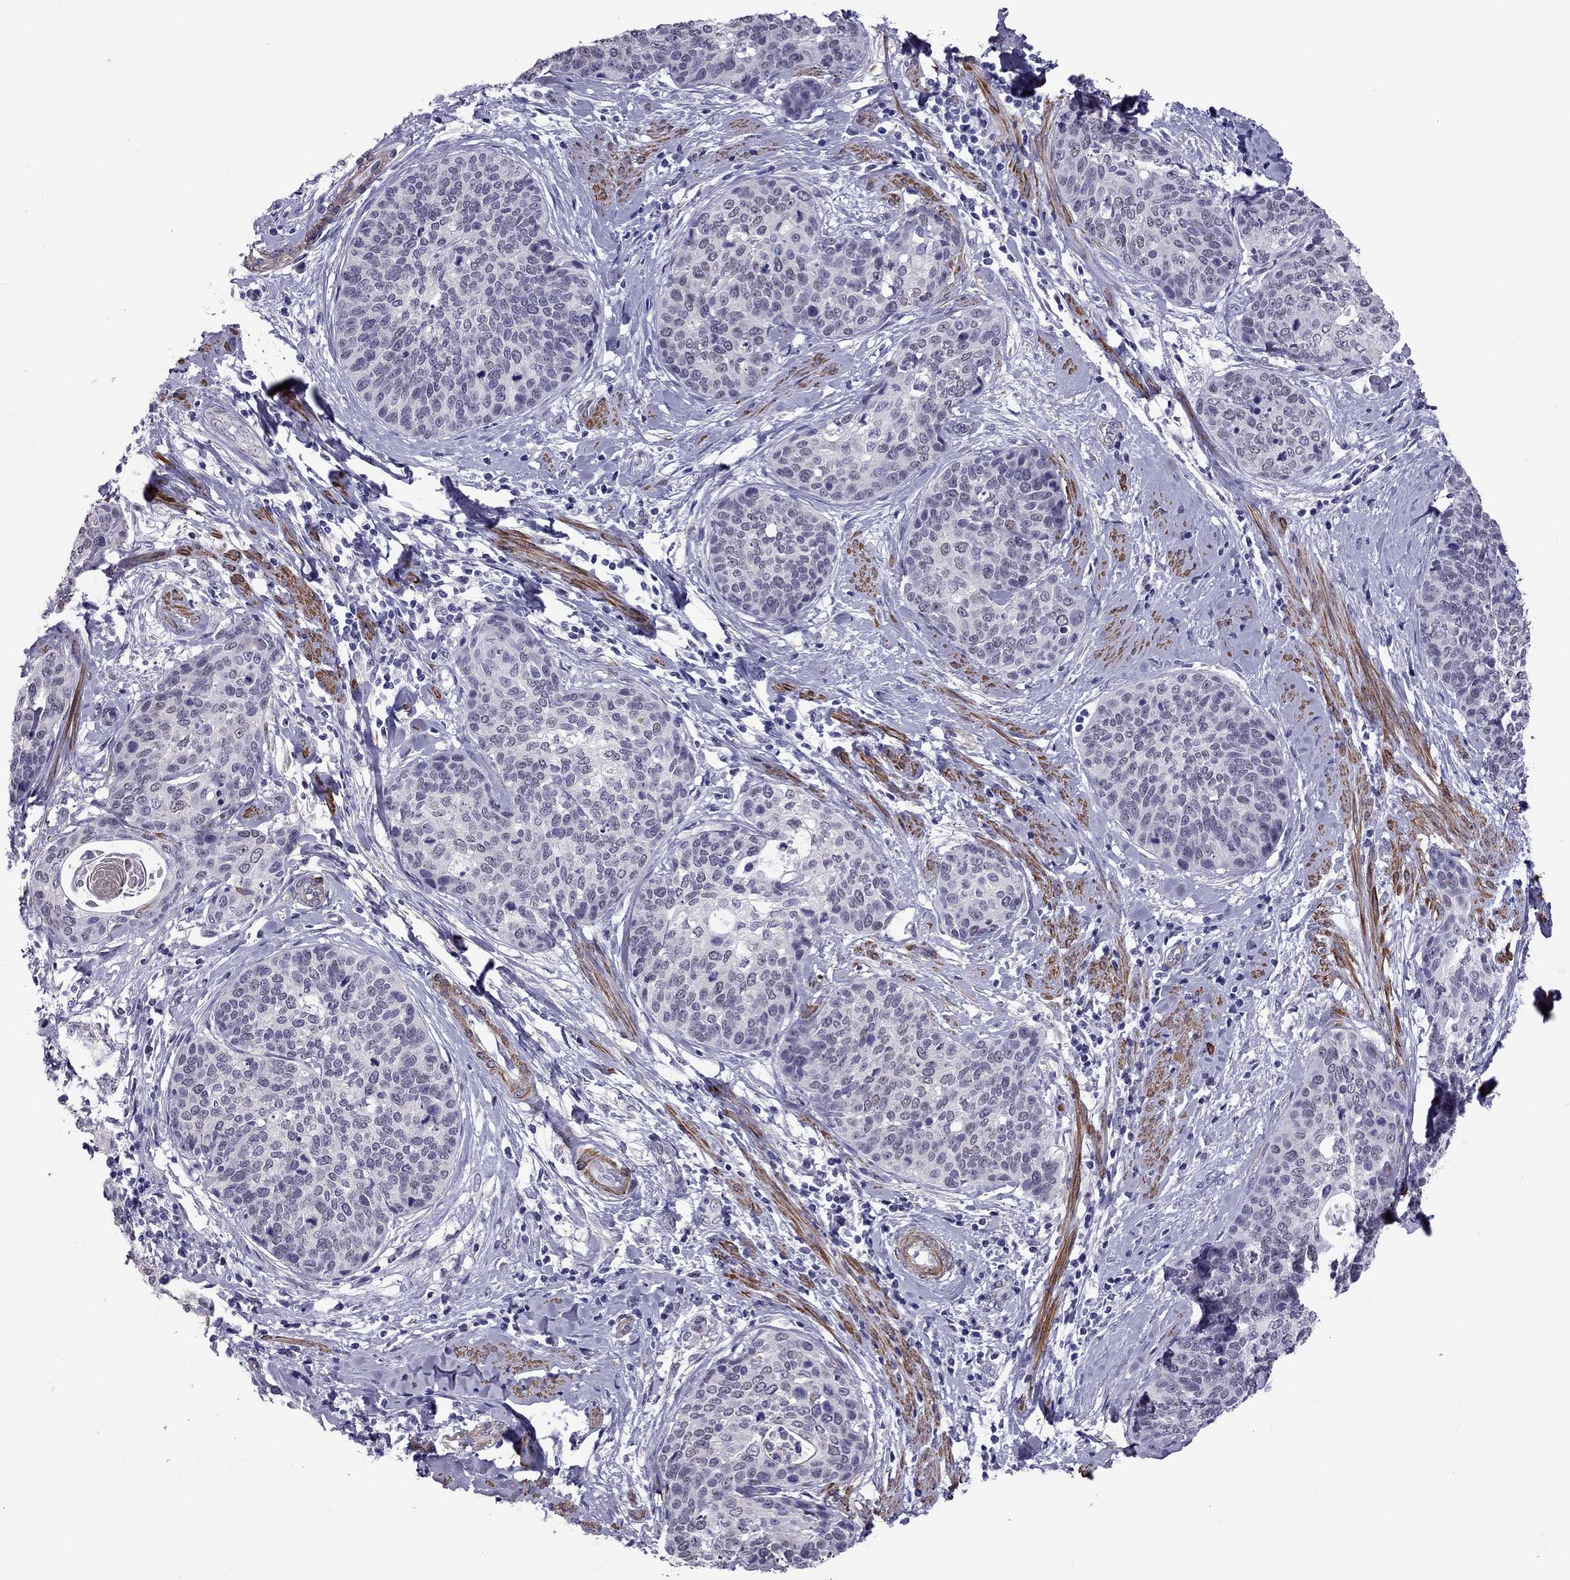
{"staining": {"intensity": "negative", "quantity": "none", "location": "none"}, "tissue": "cervical cancer", "cell_type": "Tumor cells", "image_type": "cancer", "snomed": [{"axis": "morphology", "description": "Squamous cell carcinoma, NOS"}, {"axis": "topography", "description": "Cervix"}], "caption": "Image shows no significant protein expression in tumor cells of cervical squamous cell carcinoma.", "gene": "CHRNA5", "patient": {"sex": "female", "age": 69}}